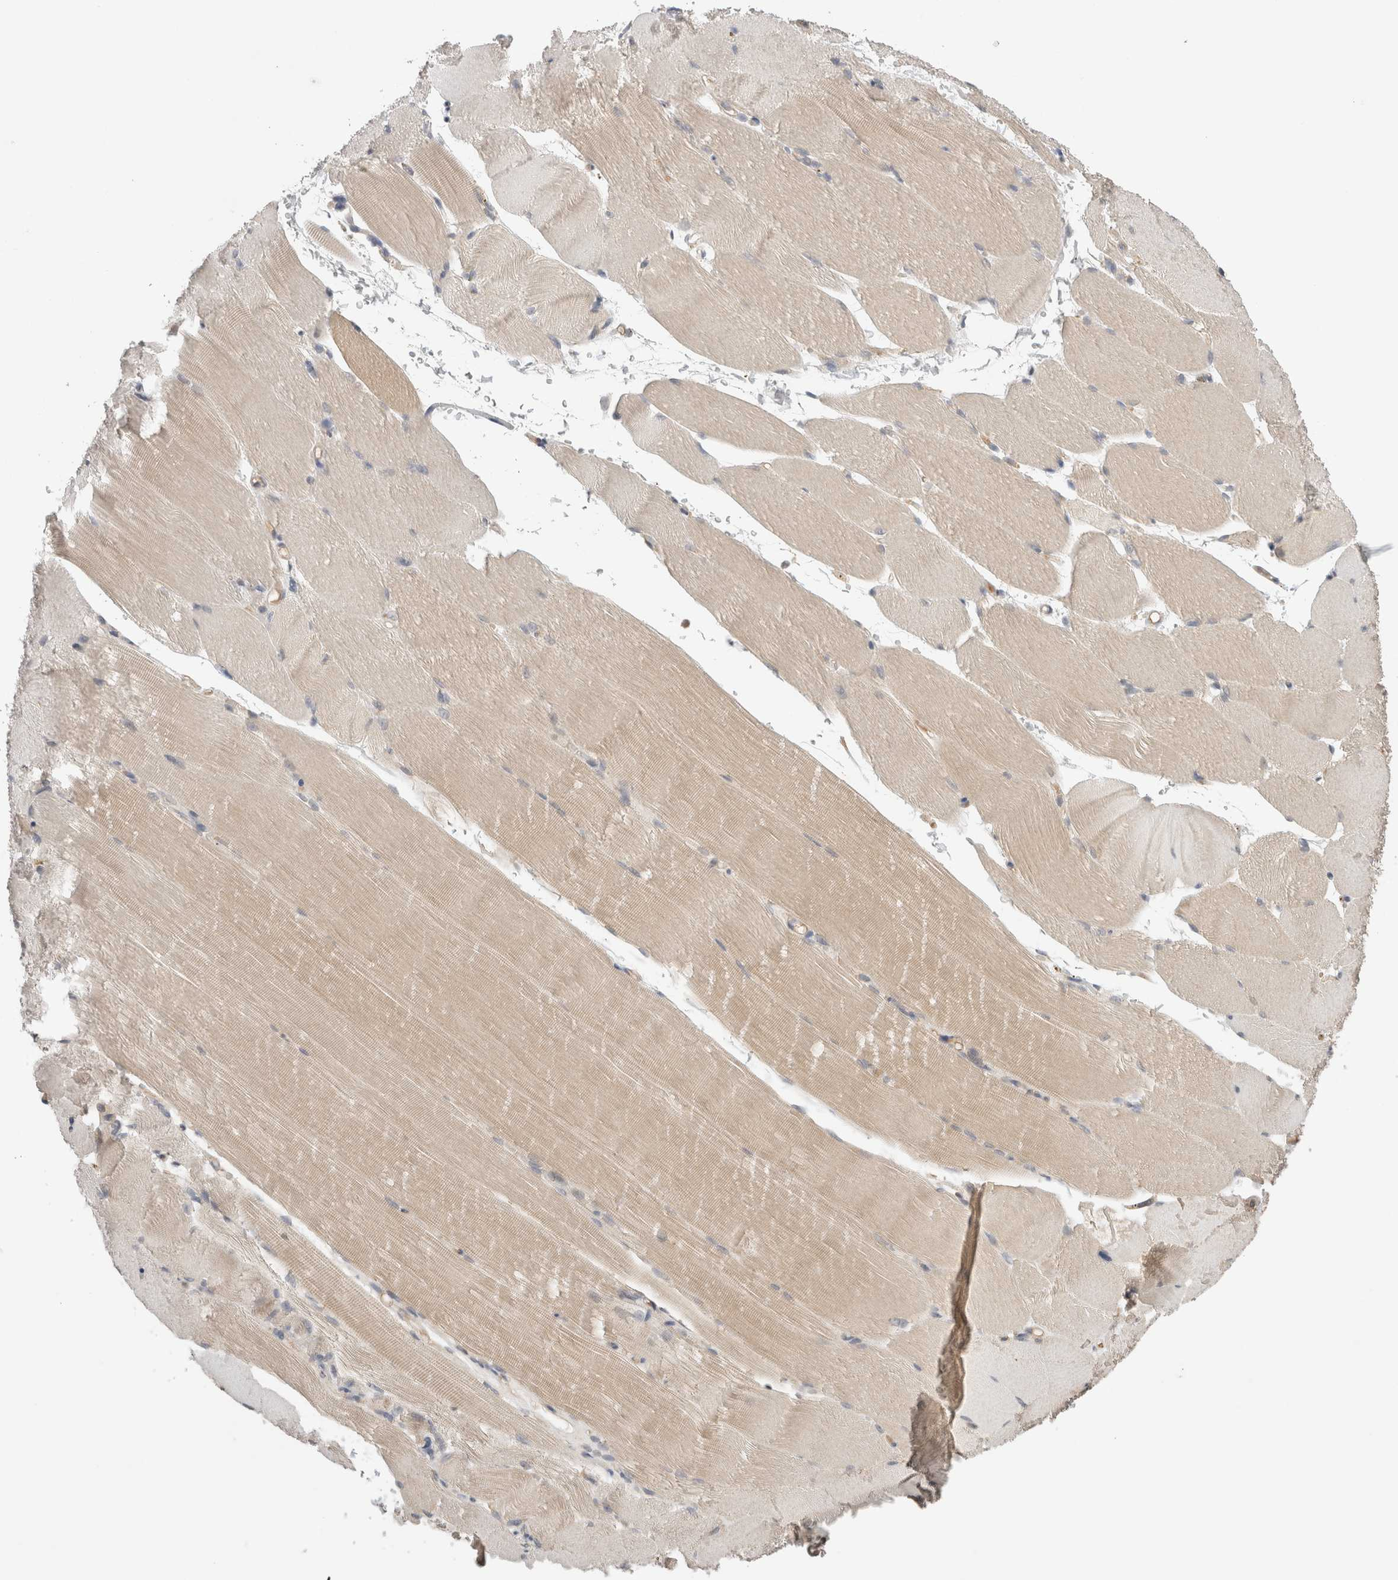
{"staining": {"intensity": "weak", "quantity": "25%-75%", "location": "cytoplasmic/membranous"}, "tissue": "skeletal muscle", "cell_type": "Myocytes", "image_type": "normal", "snomed": [{"axis": "morphology", "description": "Normal tissue, NOS"}, {"axis": "topography", "description": "Skeletal muscle"}, {"axis": "topography", "description": "Parathyroid gland"}], "caption": "Weak cytoplasmic/membranous expression is appreciated in about 25%-75% of myocytes in normal skeletal muscle.", "gene": "SGK1", "patient": {"sex": "female", "age": 37}}